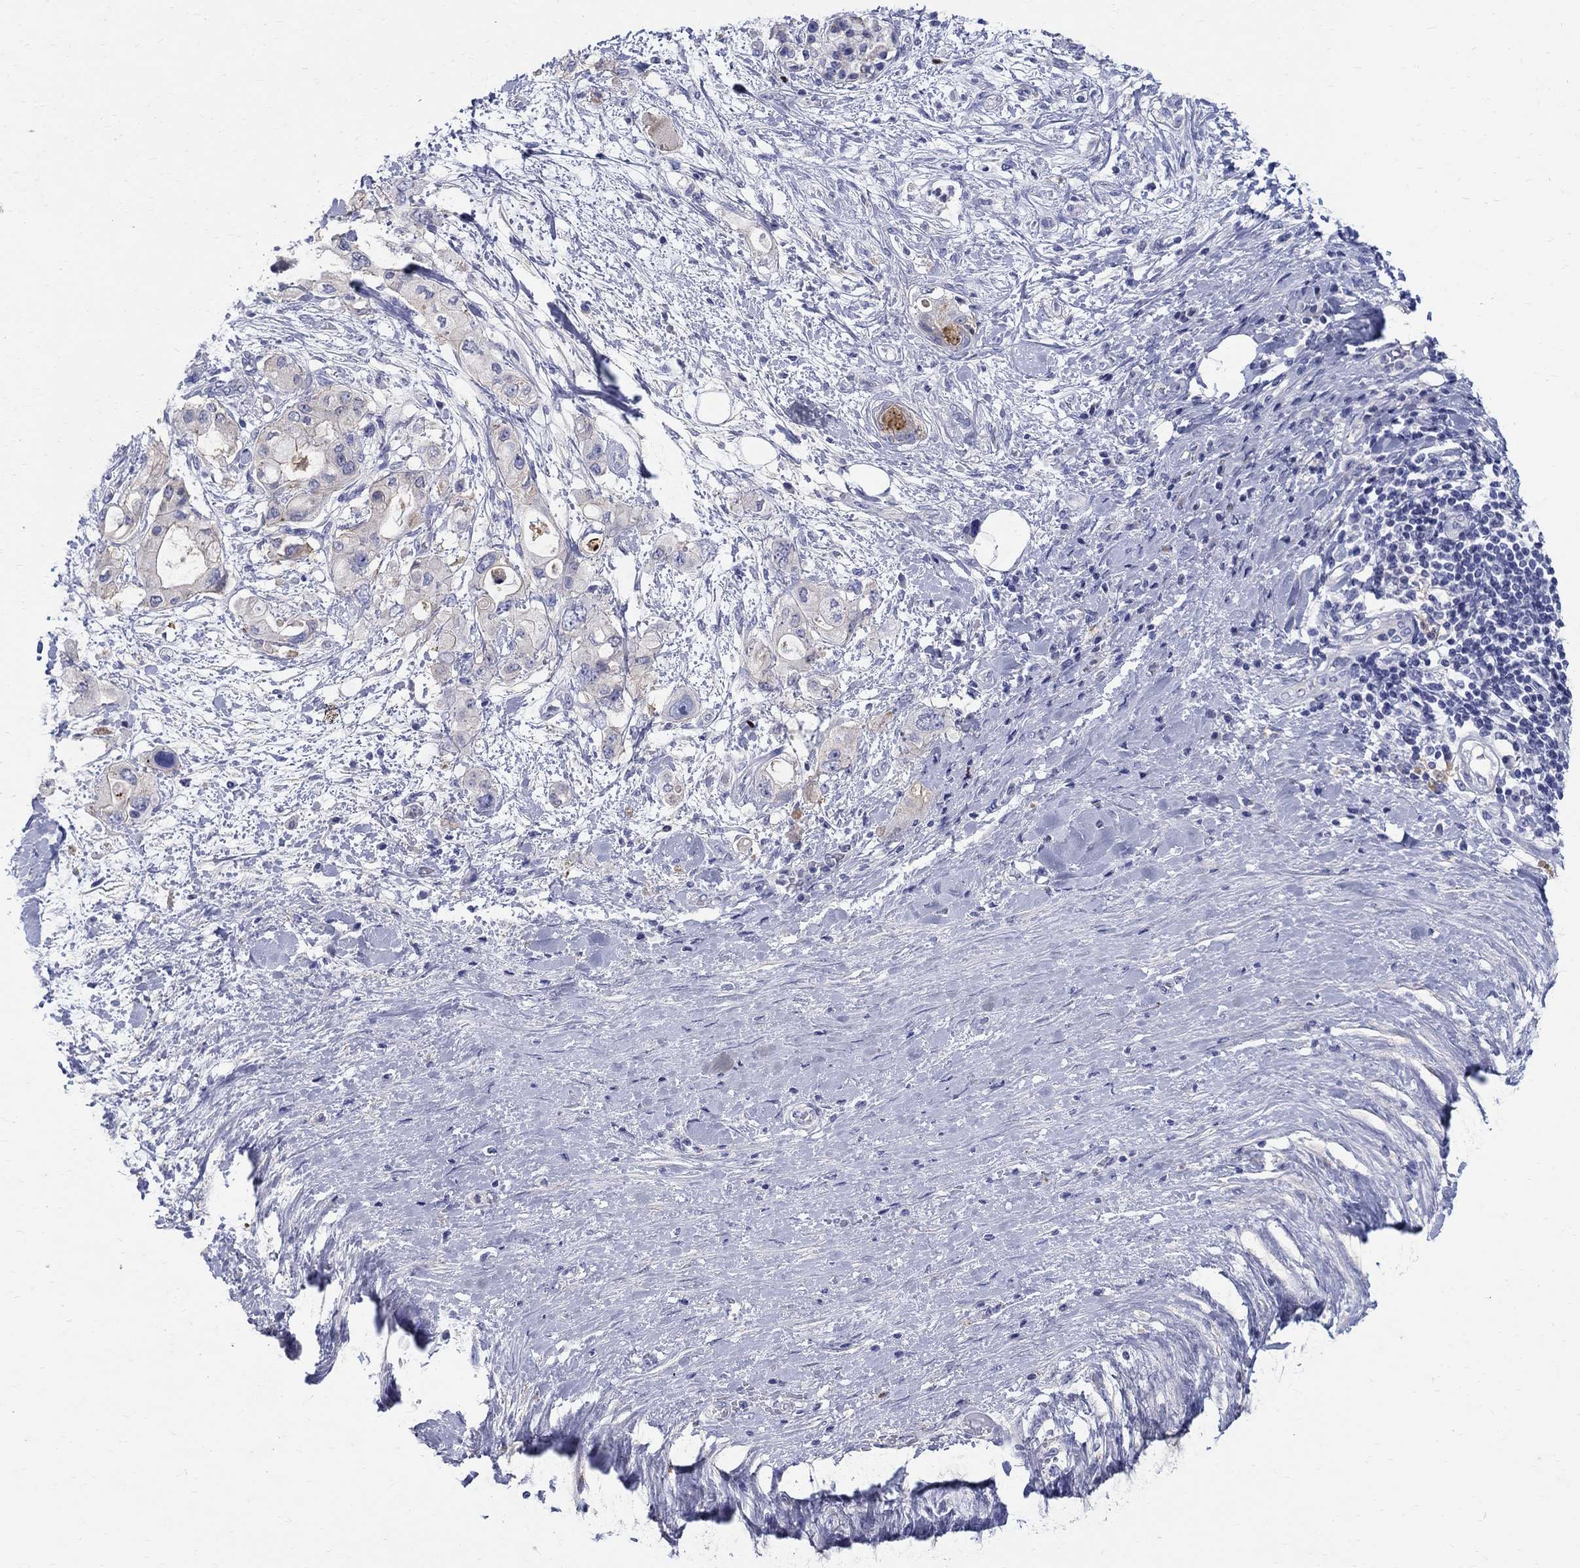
{"staining": {"intensity": "negative", "quantity": "none", "location": "none"}, "tissue": "pancreatic cancer", "cell_type": "Tumor cells", "image_type": "cancer", "snomed": [{"axis": "morphology", "description": "Adenocarcinoma, NOS"}, {"axis": "topography", "description": "Pancreas"}], "caption": "Immunohistochemistry of pancreatic cancer displays no staining in tumor cells.", "gene": "SOX2", "patient": {"sex": "female", "age": 56}}